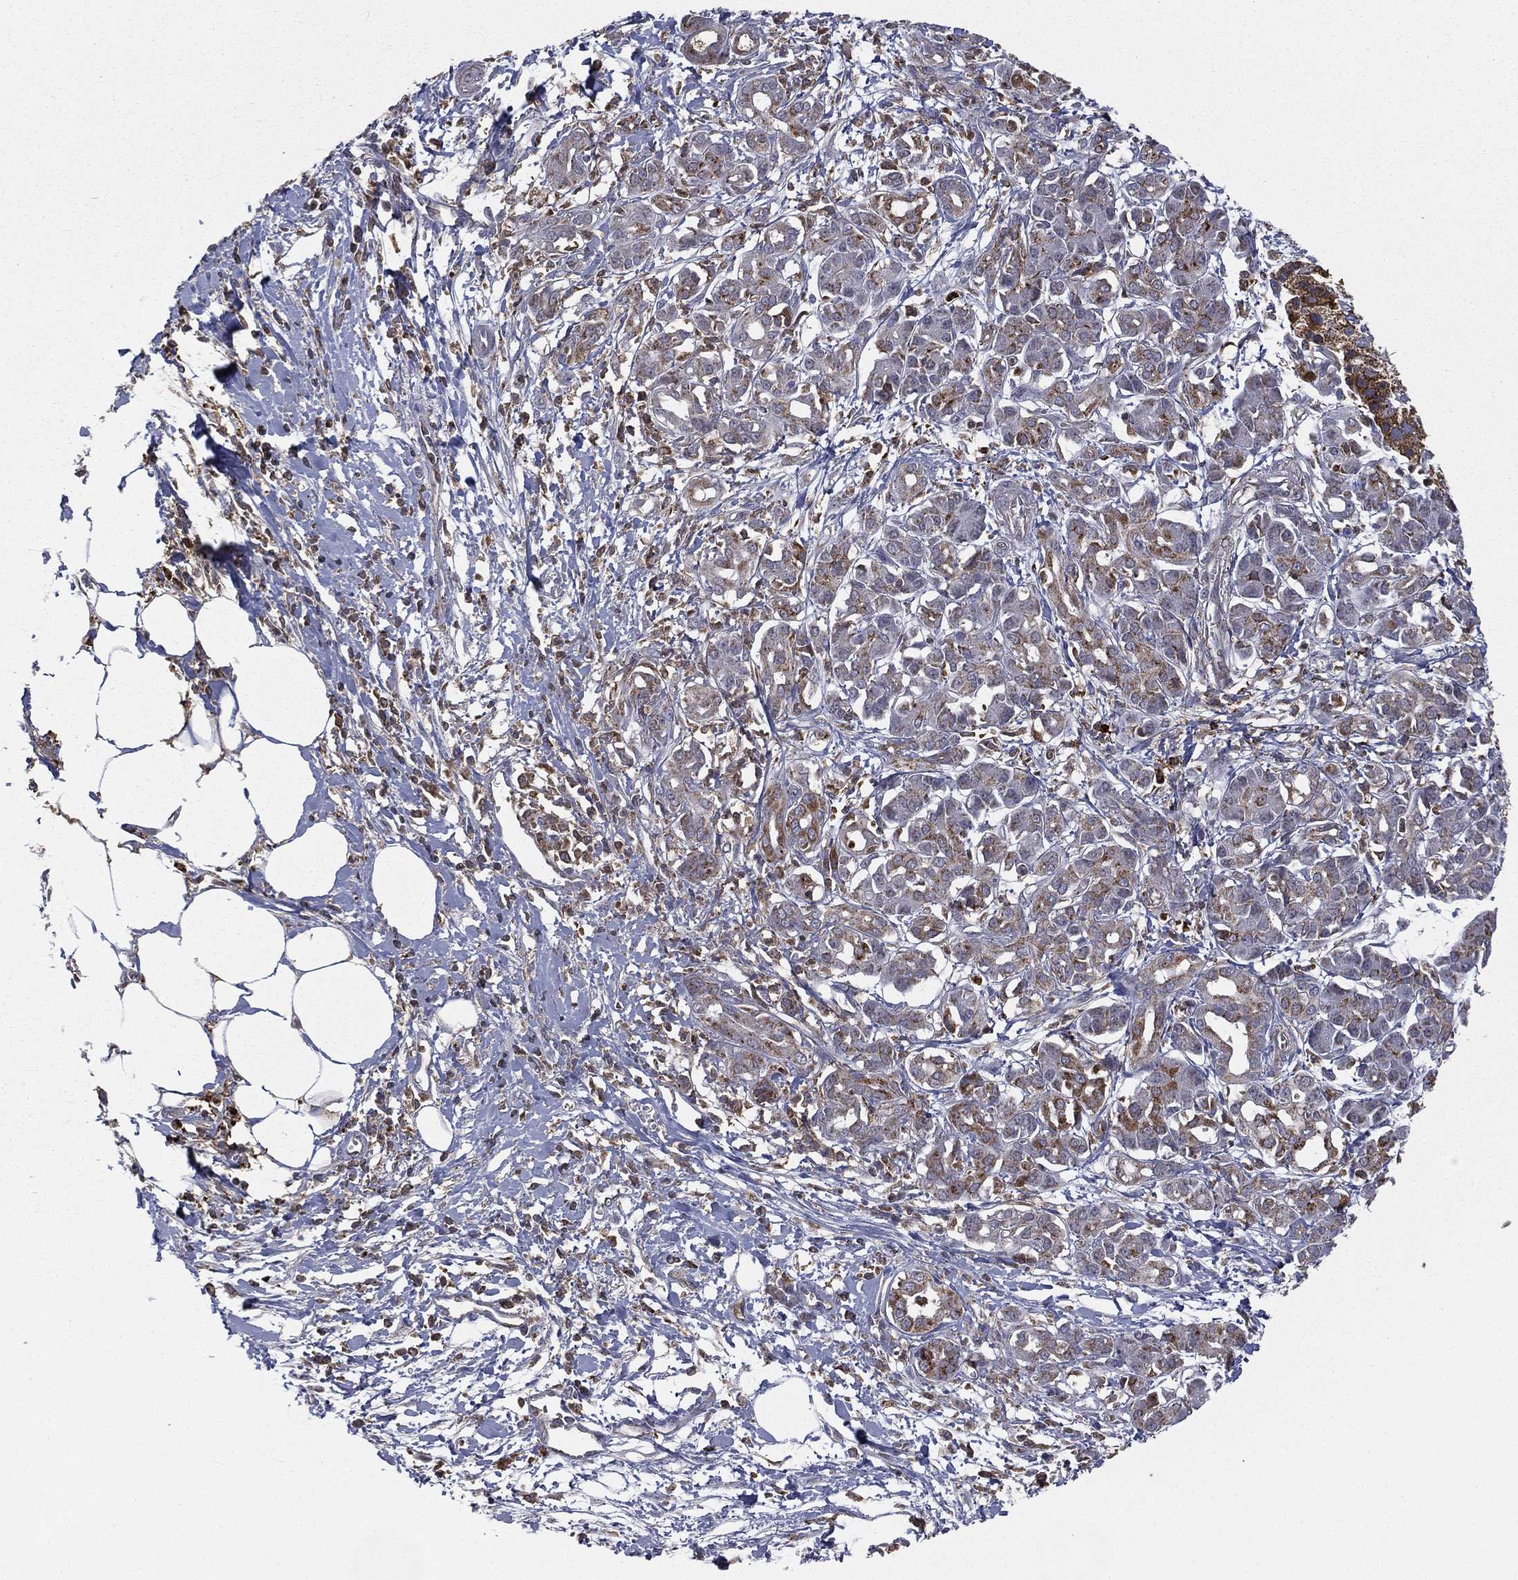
{"staining": {"intensity": "strong", "quantity": "25%-75%", "location": "cytoplasmic/membranous"}, "tissue": "pancreatic cancer", "cell_type": "Tumor cells", "image_type": "cancer", "snomed": [{"axis": "morphology", "description": "Adenocarcinoma, NOS"}, {"axis": "topography", "description": "Pancreas"}], "caption": "Immunohistochemical staining of adenocarcinoma (pancreatic) displays strong cytoplasmic/membranous protein positivity in approximately 25%-75% of tumor cells.", "gene": "RIN3", "patient": {"sex": "male", "age": 72}}